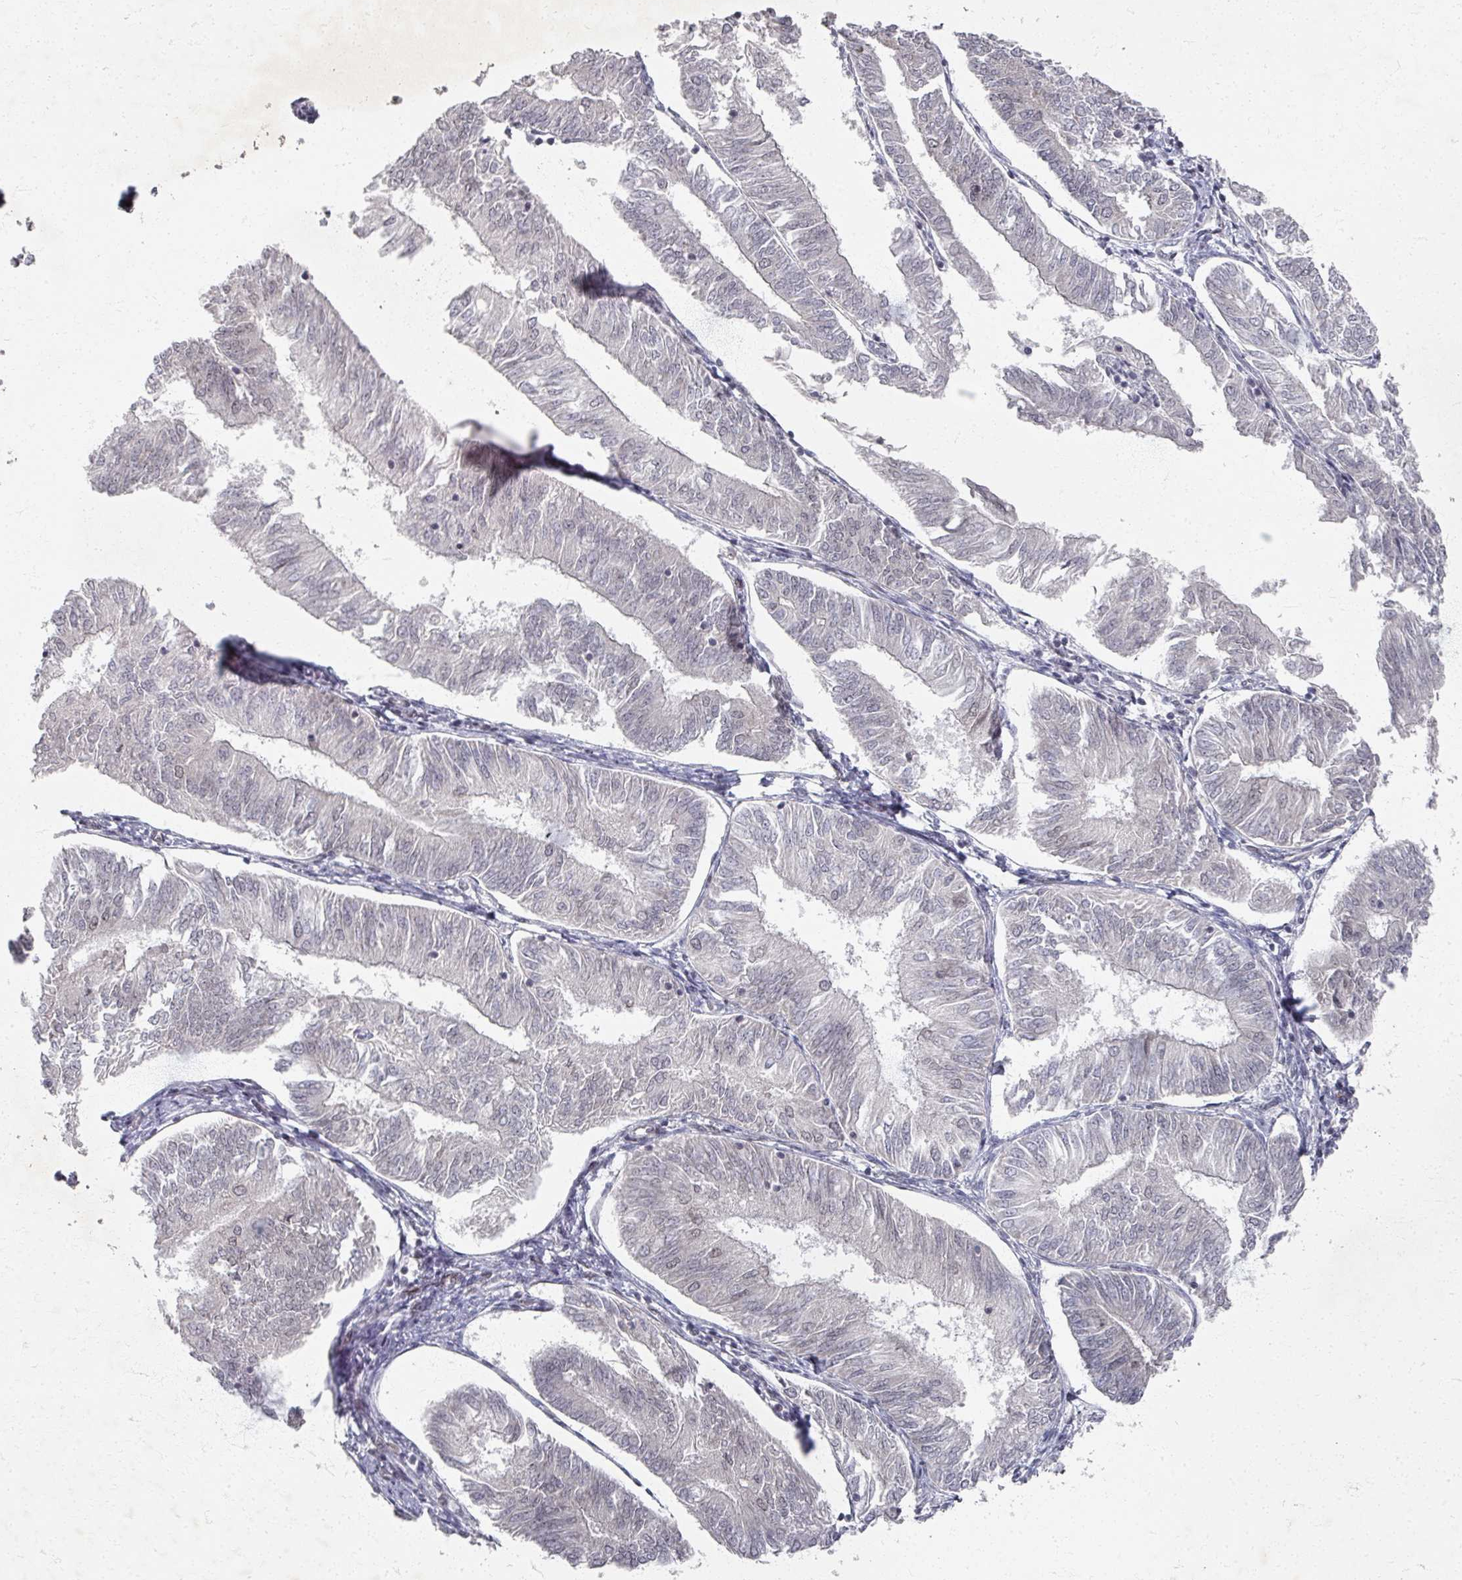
{"staining": {"intensity": "weak", "quantity": "<25%", "location": "nuclear"}, "tissue": "endometrial cancer", "cell_type": "Tumor cells", "image_type": "cancer", "snomed": [{"axis": "morphology", "description": "Adenocarcinoma, NOS"}, {"axis": "topography", "description": "Endometrium"}], "caption": "A photomicrograph of adenocarcinoma (endometrial) stained for a protein displays no brown staining in tumor cells.", "gene": "PSKH1", "patient": {"sex": "female", "age": 58}}